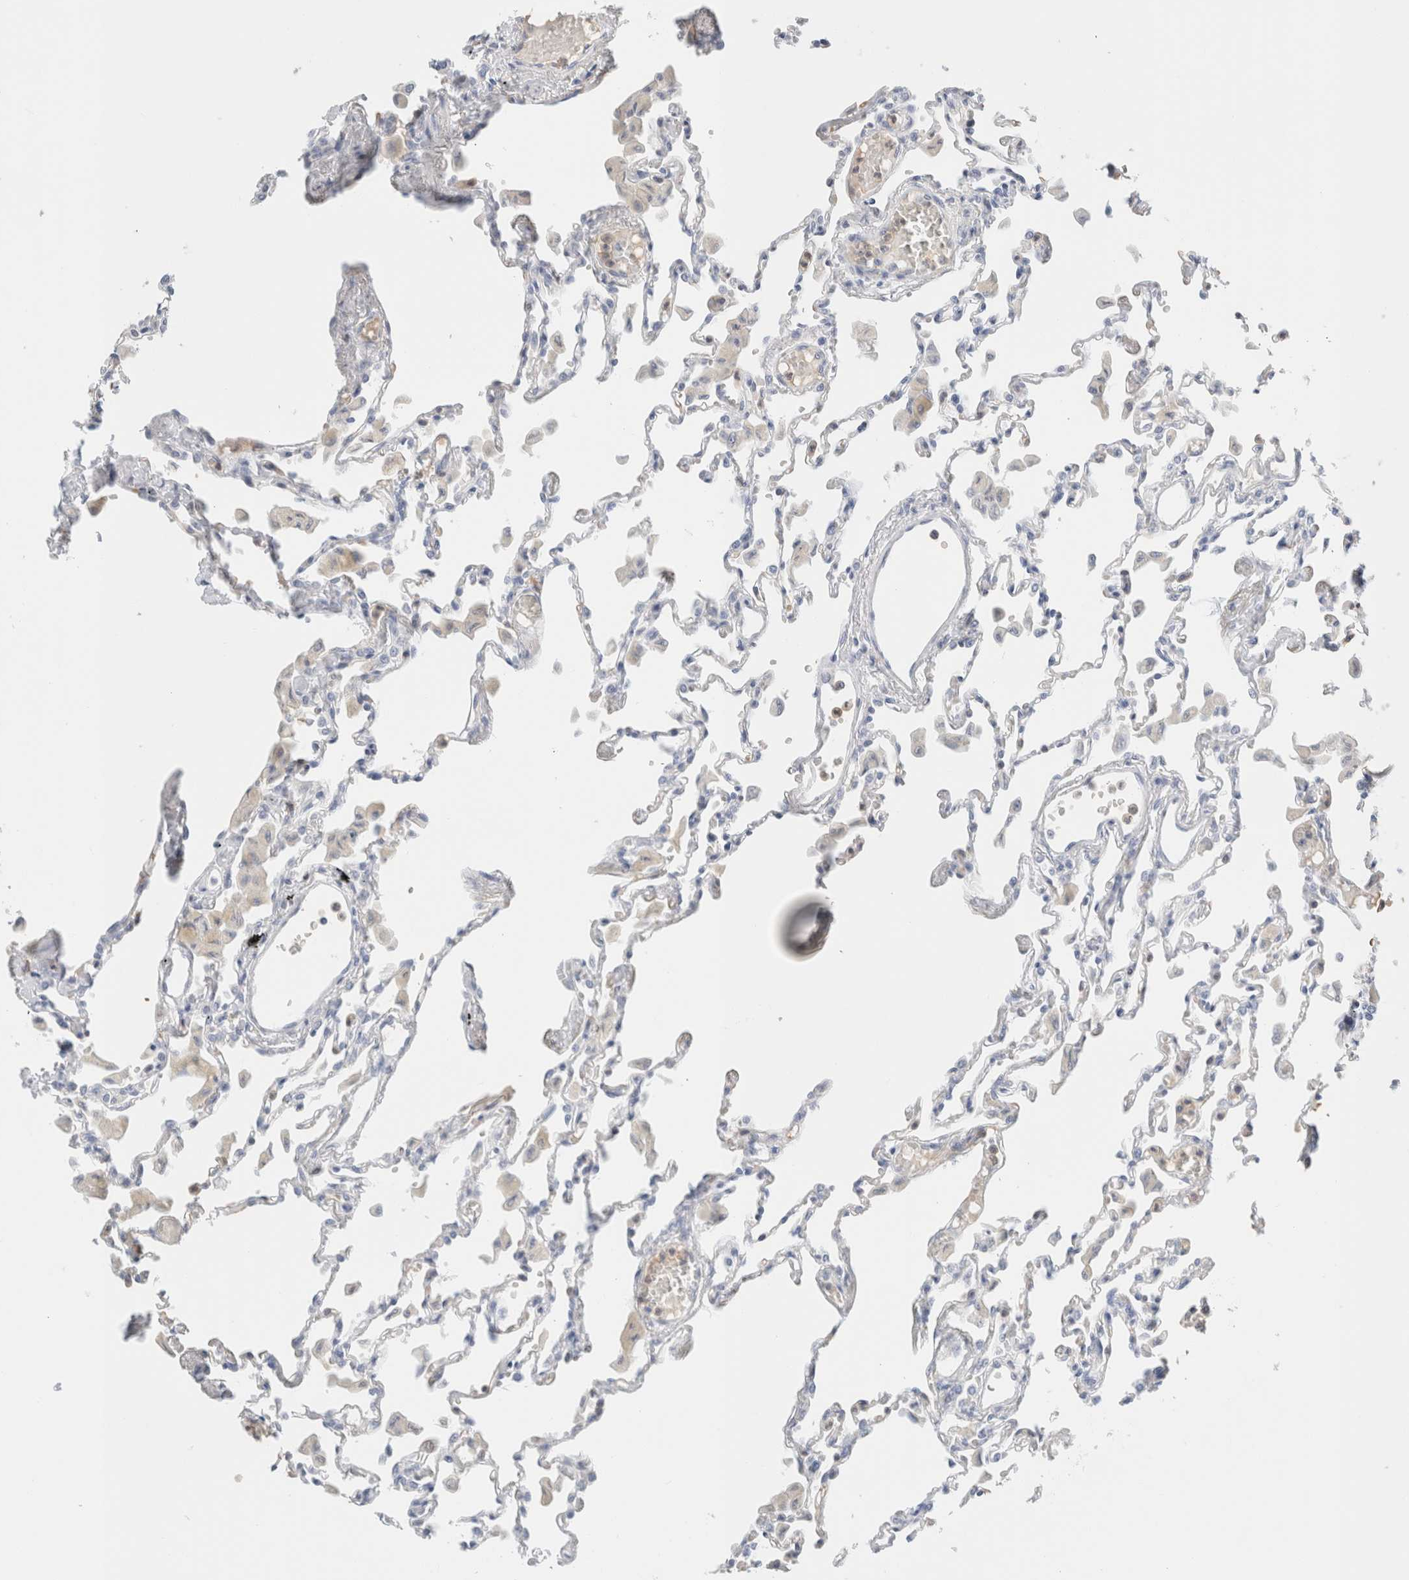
{"staining": {"intensity": "negative", "quantity": "none", "location": "none"}, "tissue": "lung", "cell_type": "Alveolar cells", "image_type": "normal", "snomed": [{"axis": "morphology", "description": "Normal tissue, NOS"}, {"axis": "topography", "description": "Bronchus"}, {"axis": "topography", "description": "Lung"}], "caption": "Immunohistochemistry (IHC) of unremarkable lung exhibits no staining in alveolar cells.", "gene": "ARG1", "patient": {"sex": "female", "age": 49}}